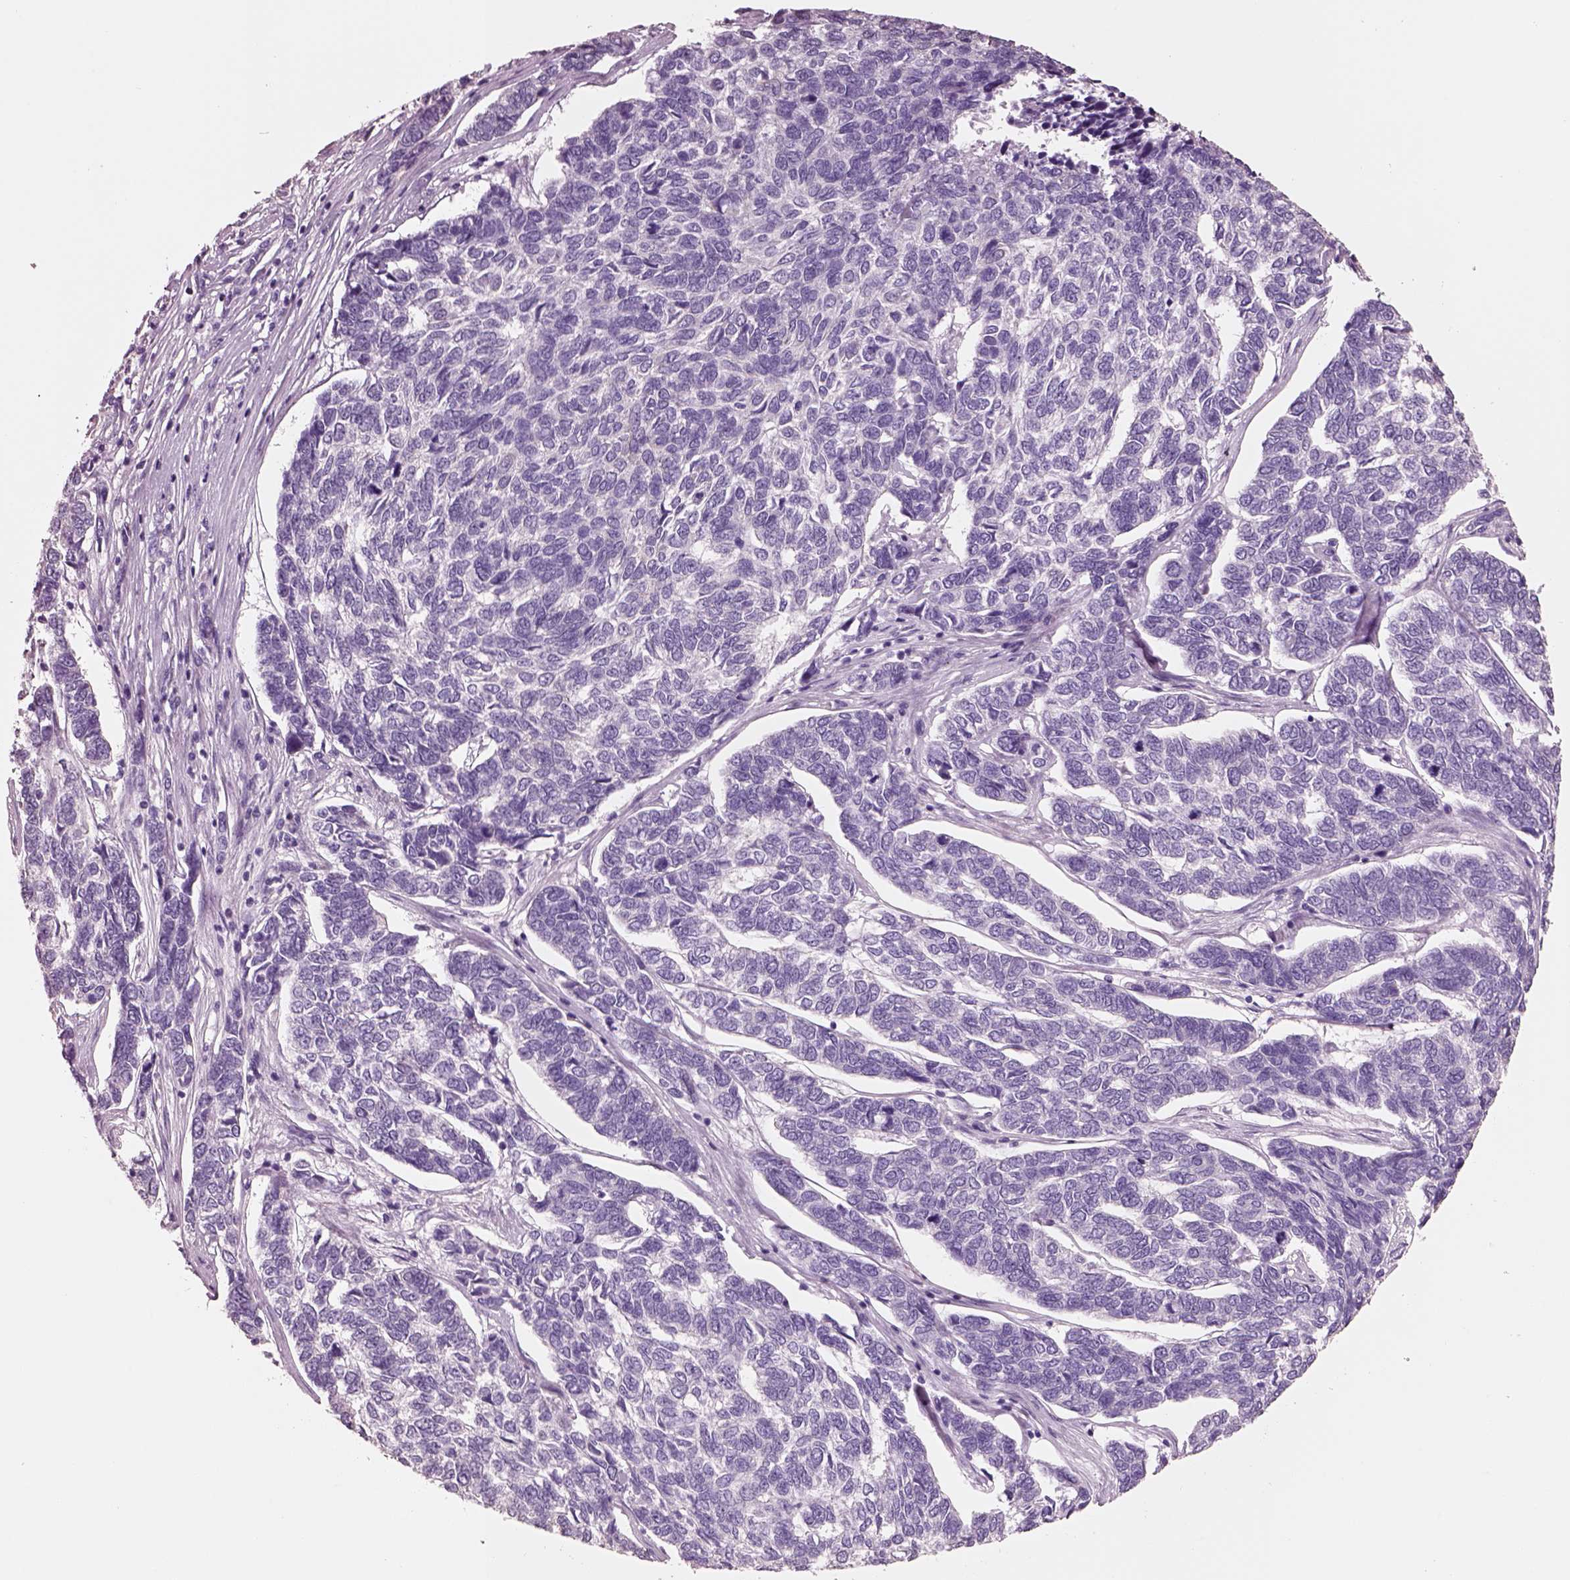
{"staining": {"intensity": "negative", "quantity": "none", "location": "none"}, "tissue": "skin cancer", "cell_type": "Tumor cells", "image_type": "cancer", "snomed": [{"axis": "morphology", "description": "Basal cell carcinoma"}, {"axis": "topography", "description": "Skin"}], "caption": "Immunohistochemical staining of skin cancer exhibits no significant positivity in tumor cells.", "gene": "PNOC", "patient": {"sex": "female", "age": 65}}